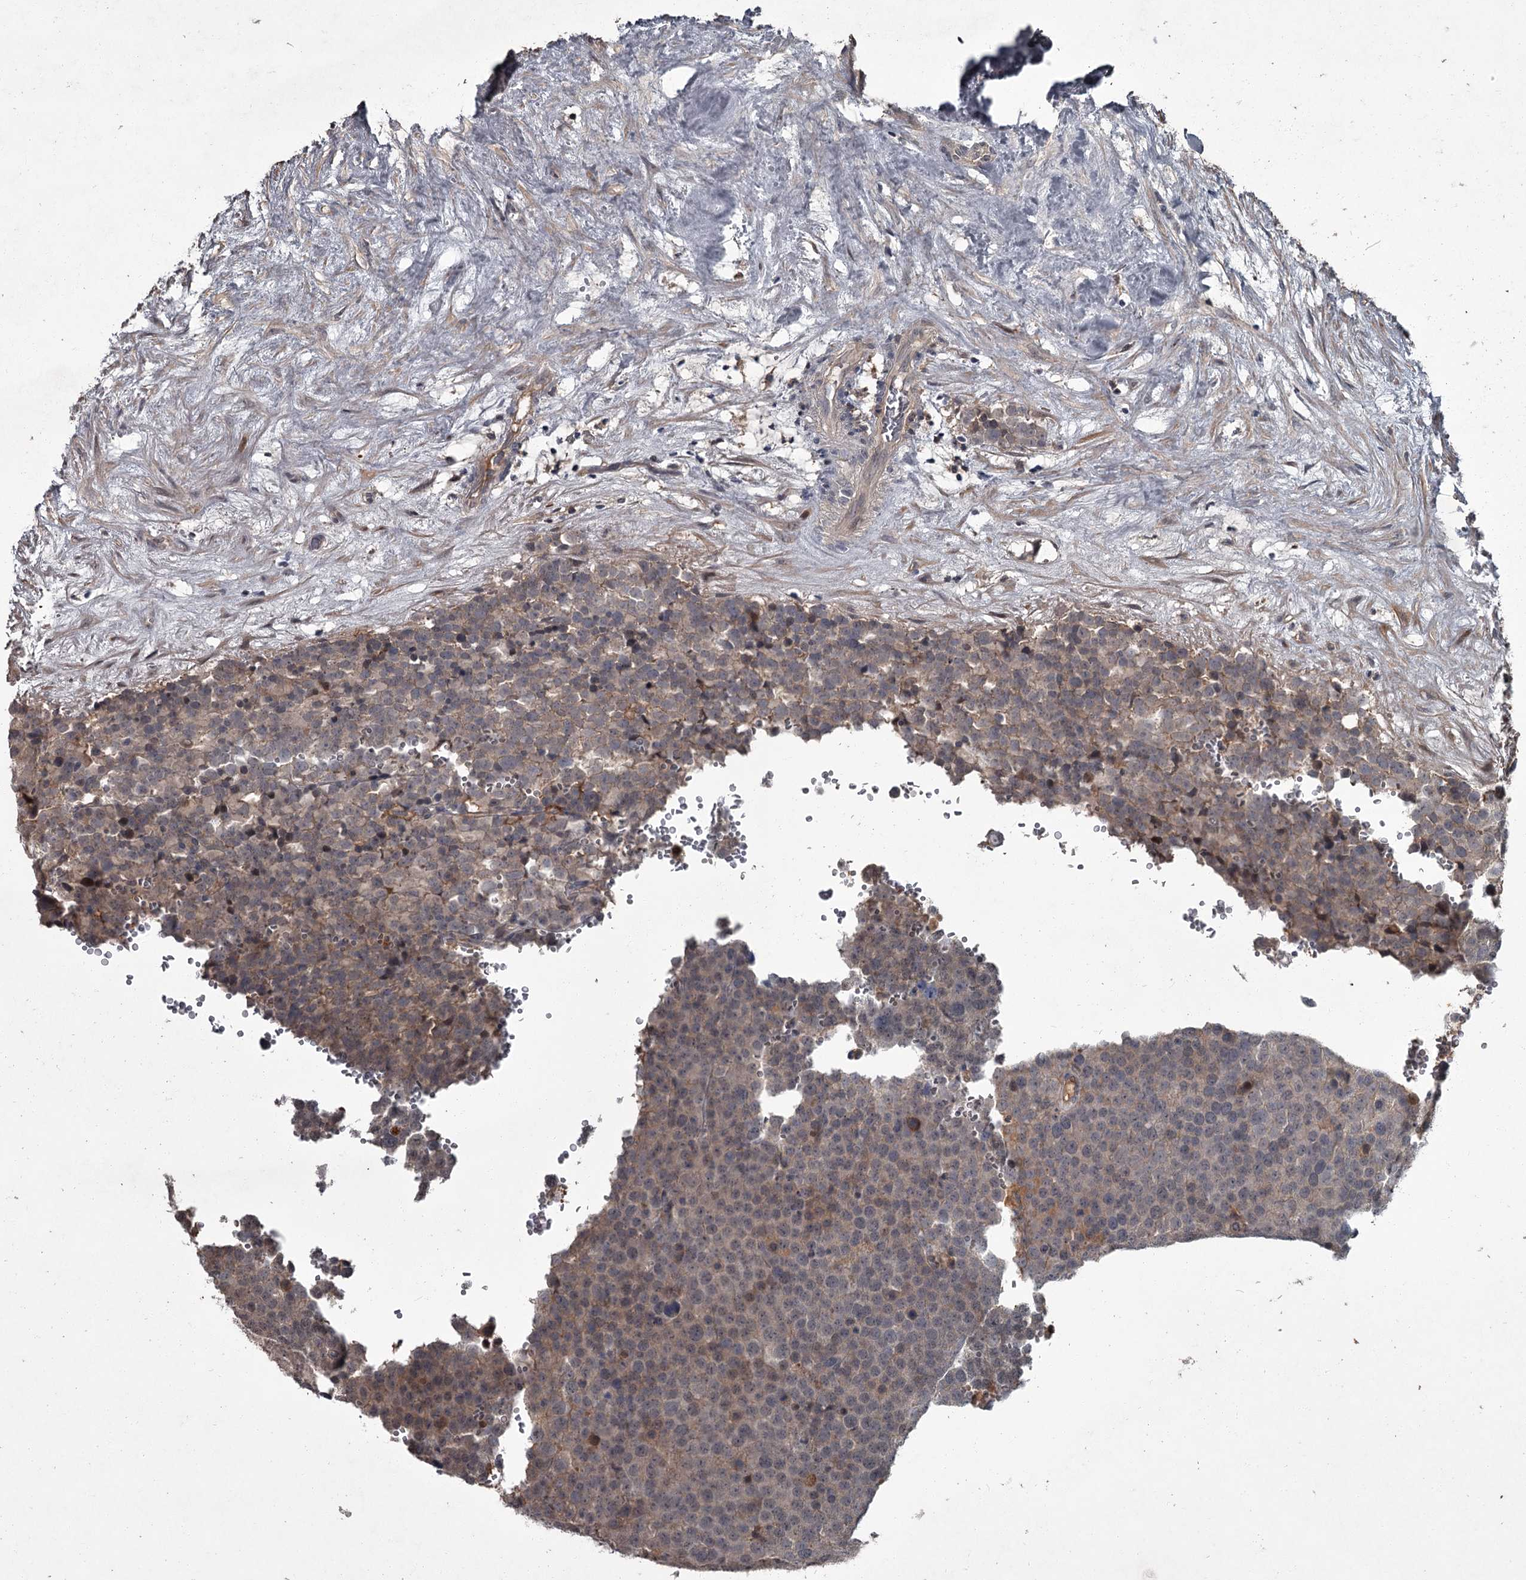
{"staining": {"intensity": "weak", "quantity": "25%-75%", "location": "cytoplasmic/membranous"}, "tissue": "testis cancer", "cell_type": "Tumor cells", "image_type": "cancer", "snomed": [{"axis": "morphology", "description": "Seminoma, NOS"}, {"axis": "topography", "description": "Testis"}], "caption": "An immunohistochemistry (IHC) photomicrograph of neoplastic tissue is shown. Protein staining in brown highlights weak cytoplasmic/membranous positivity in seminoma (testis) within tumor cells.", "gene": "FLVCR2", "patient": {"sex": "male", "age": 71}}